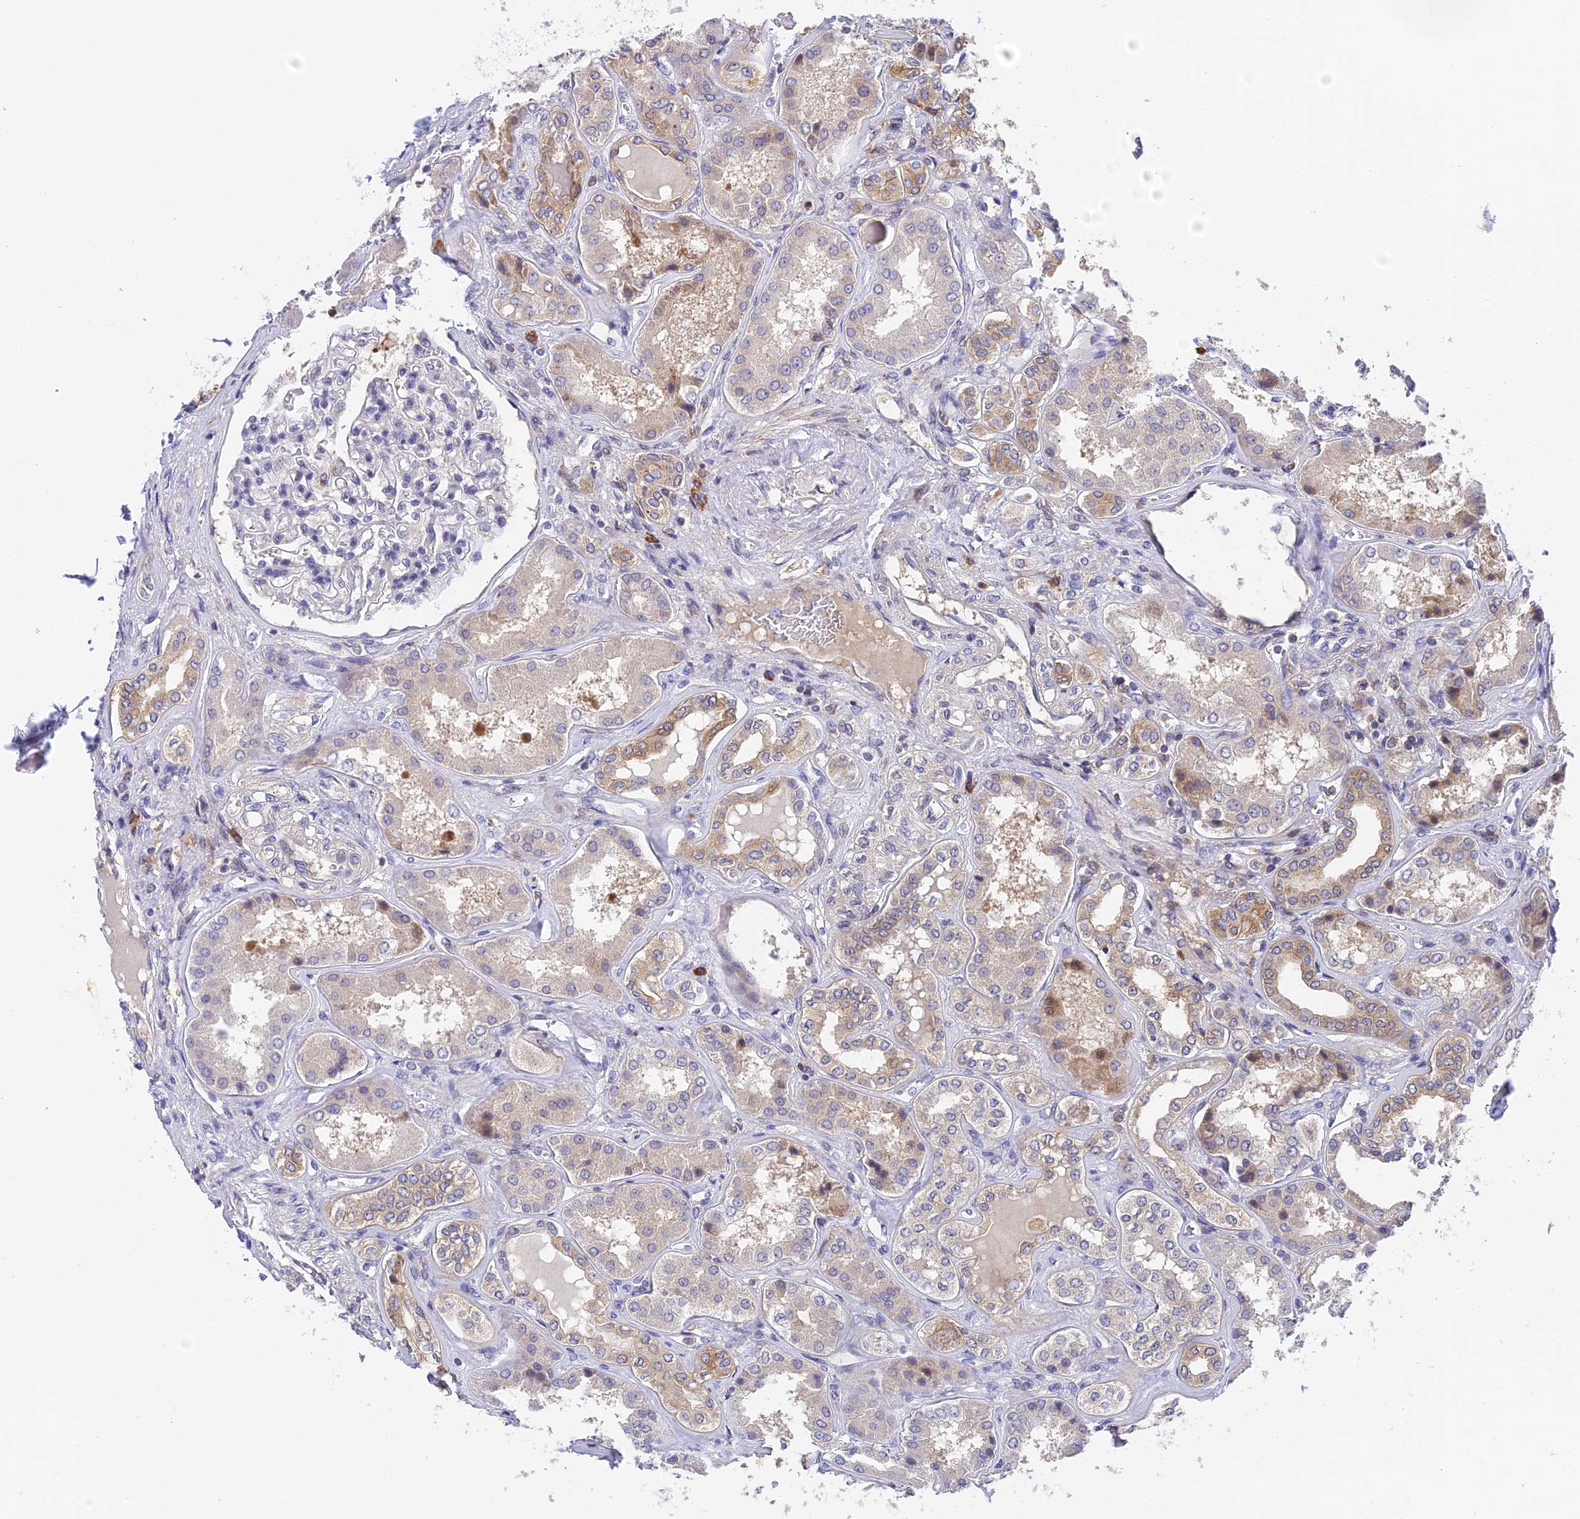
{"staining": {"intensity": "weak", "quantity": "<25%", "location": "cytoplasmic/membranous"}, "tissue": "kidney", "cell_type": "Cells in glomeruli", "image_type": "normal", "snomed": [{"axis": "morphology", "description": "Normal tissue, NOS"}, {"axis": "topography", "description": "Kidney"}], "caption": "Image shows no protein expression in cells in glomeruli of unremarkable kidney. The staining was performed using DAB to visualize the protein expression in brown, while the nuclei were stained in blue with hematoxylin (Magnification: 20x).", "gene": "IPO5", "patient": {"sex": "female", "age": 56}}